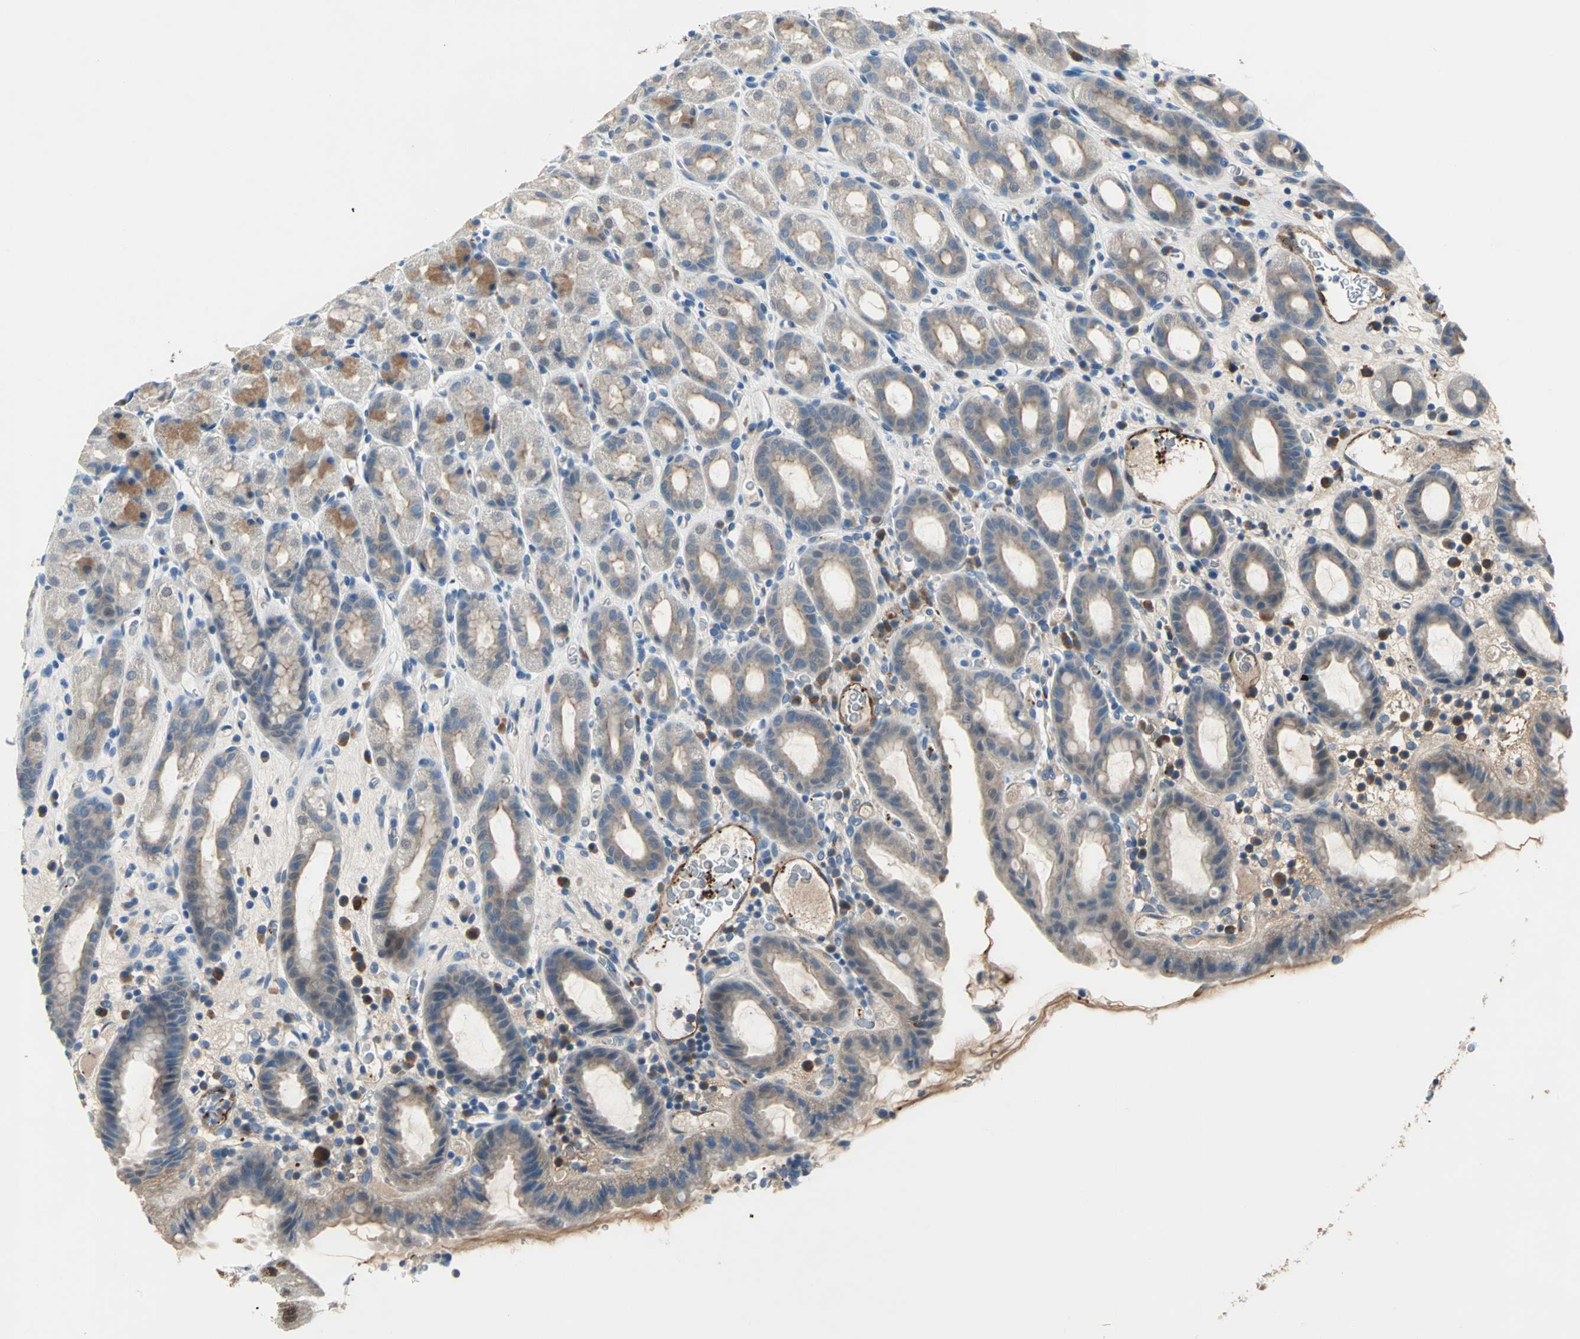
{"staining": {"intensity": "strong", "quantity": ">75%", "location": "cytoplasmic/membranous"}, "tissue": "stomach", "cell_type": "Glandular cells", "image_type": "normal", "snomed": [{"axis": "morphology", "description": "Normal tissue, NOS"}, {"axis": "topography", "description": "Stomach, upper"}], "caption": "Strong cytoplasmic/membranous positivity for a protein is seen in about >75% of glandular cells of unremarkable stomach using IHC.", "gene": "SELP", "patient": {"sex": "male", "age": 68}}